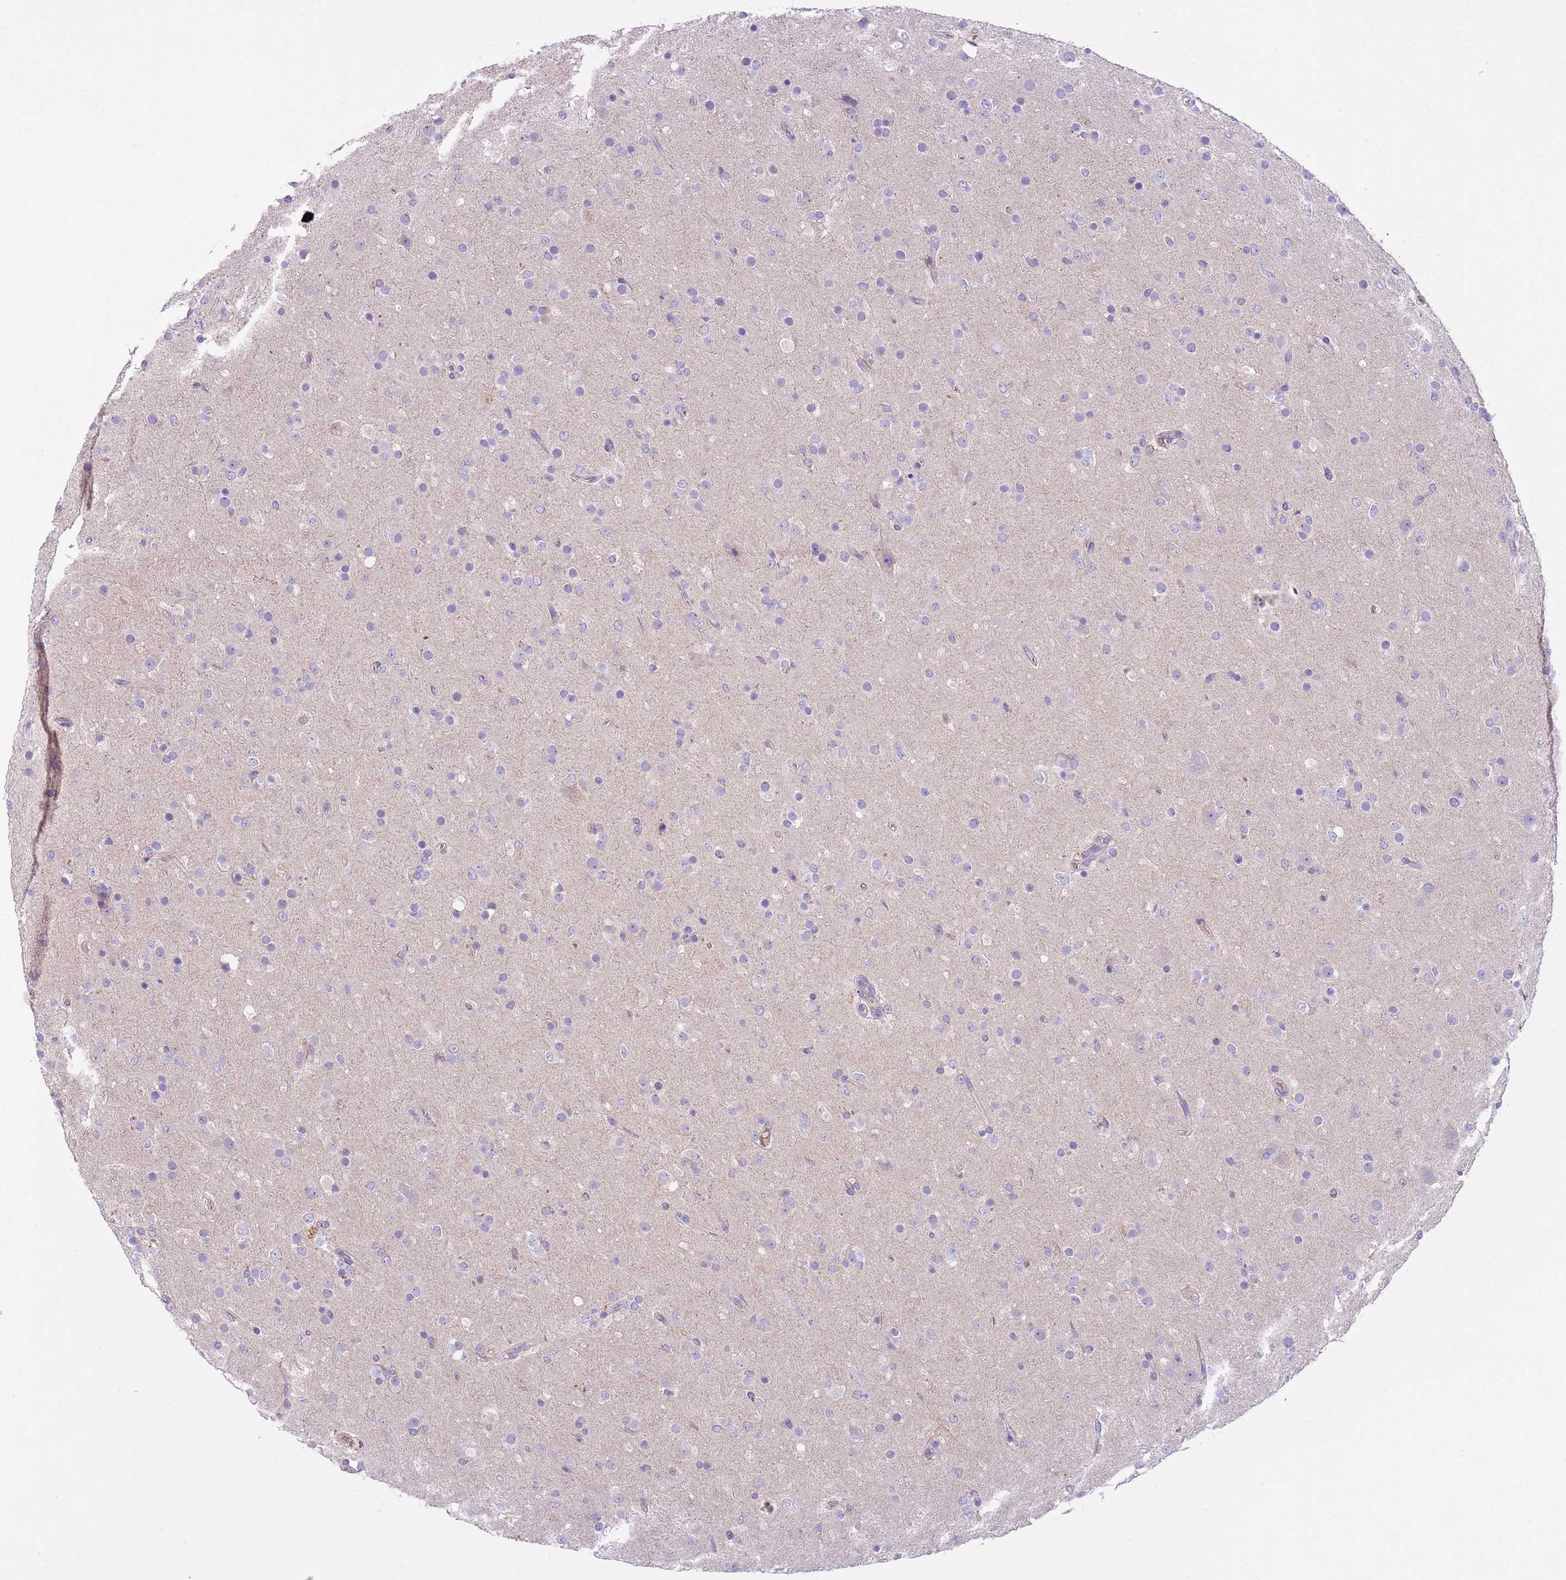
{"staining": {"intensity": "negative", "quantity": "none", "location": "none"}, "tissue": "glioma", "cell_type": "Tumor cells", "image_type": "cancer", "snomed": [{"axis": "morphology", "description": "Glioma, malignant, Low grade"}, {"axis": "topography", "description": "Brain"}], "caption": "A high-resolution photomicrograph shows IHC staining of glioma, which demonstrates no significant expression in tumor cells.", "gene": "HES3", "patient": {"sex": "male", "age": 65}}